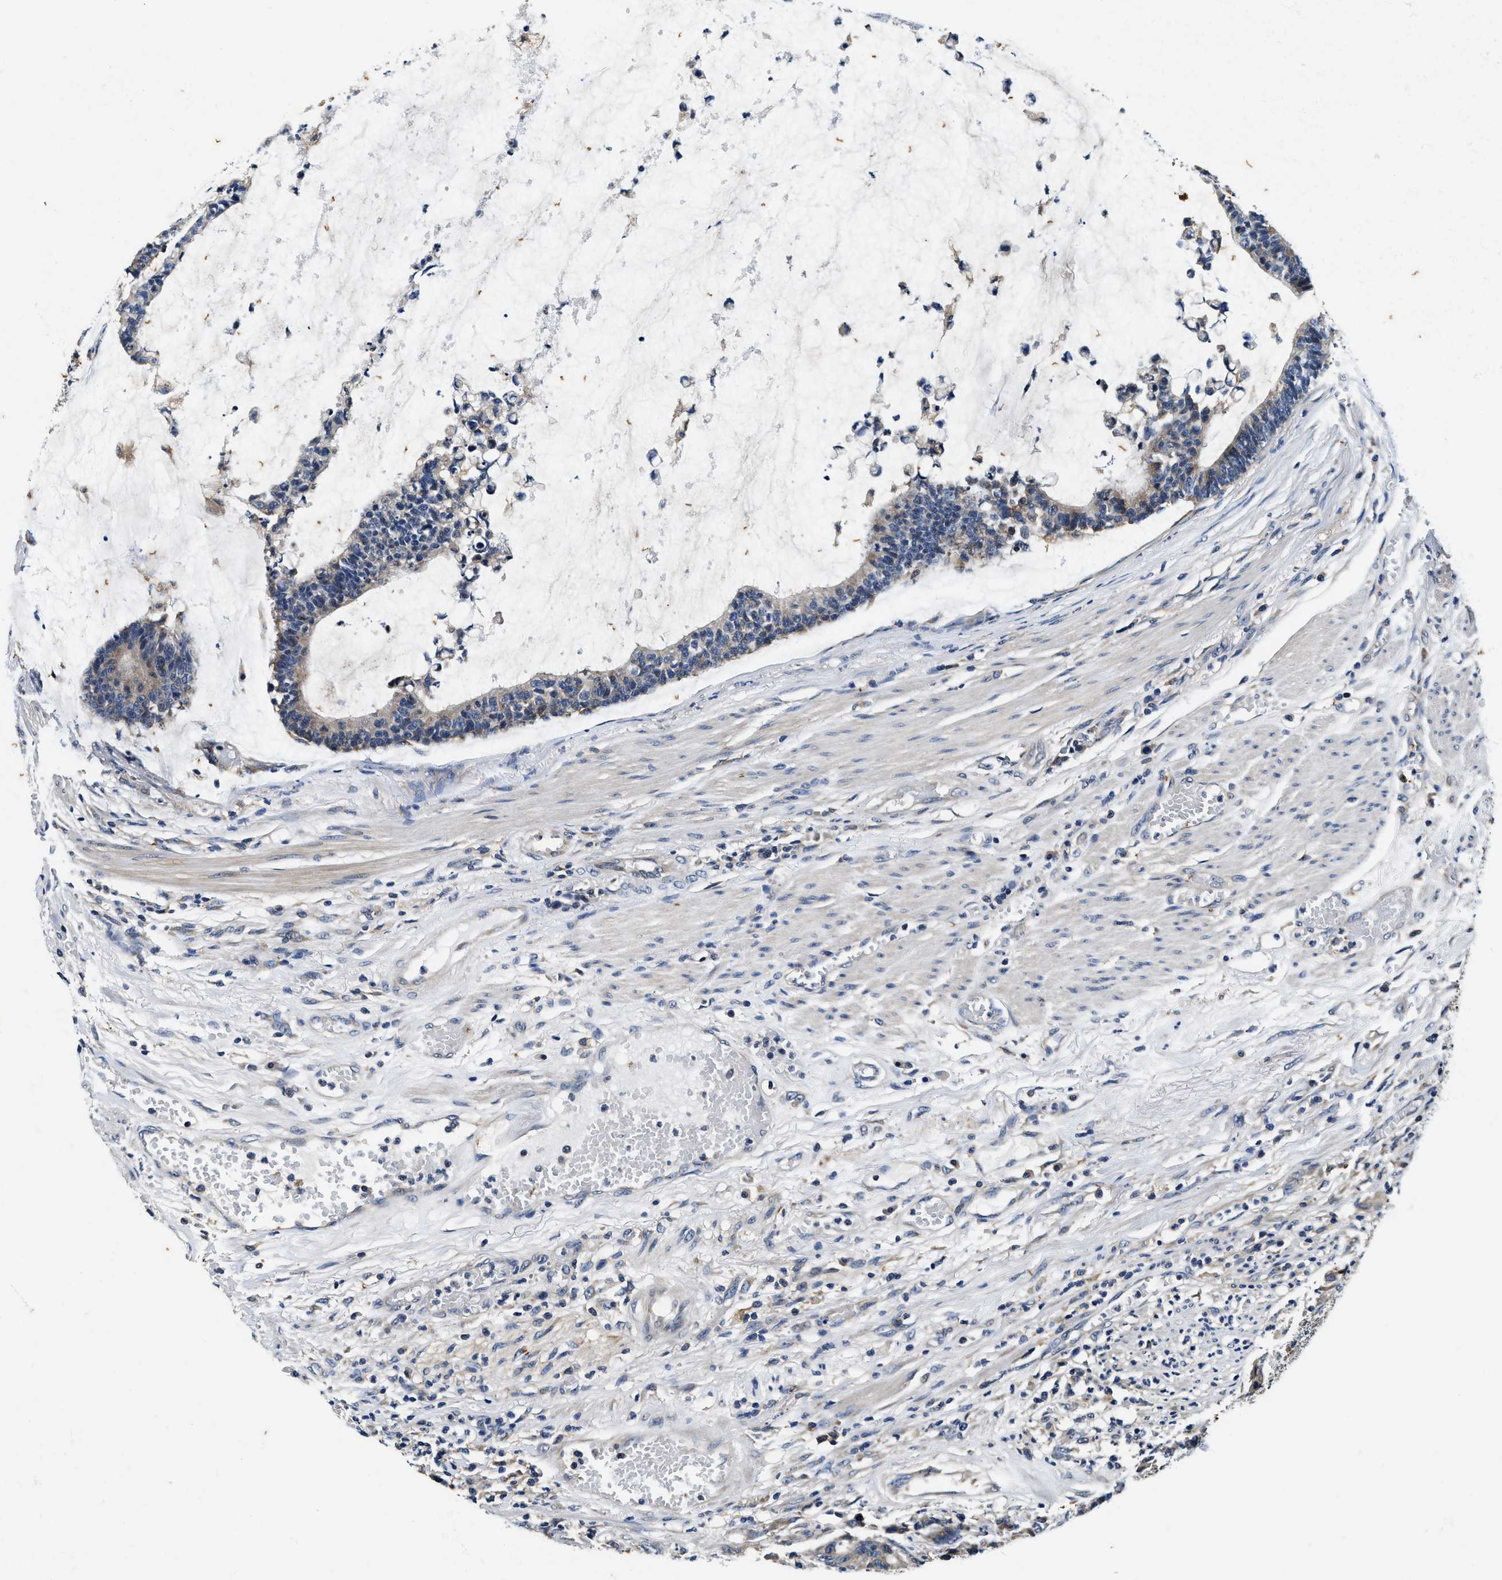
{"staining": {"intensity": "weak", "quantity": "<25%", "location": "cytoplasmic/membranous"}, "tissue": "colorectal cancer", "cell_type": "Tumor cells", "image_type": "cancer", "snomed": [{"axis": "morphology", "description": "Adenocarcinoma, NOS"}, {"axis": "topography", "description": "Colon"}], "caption": "Immunohistochemistry of human adenocarcinoma (colorectal) demonstrates no staining in tumor cells.", "gene": "PI4KB", "patient": {"sex": "female", "age": 84}}